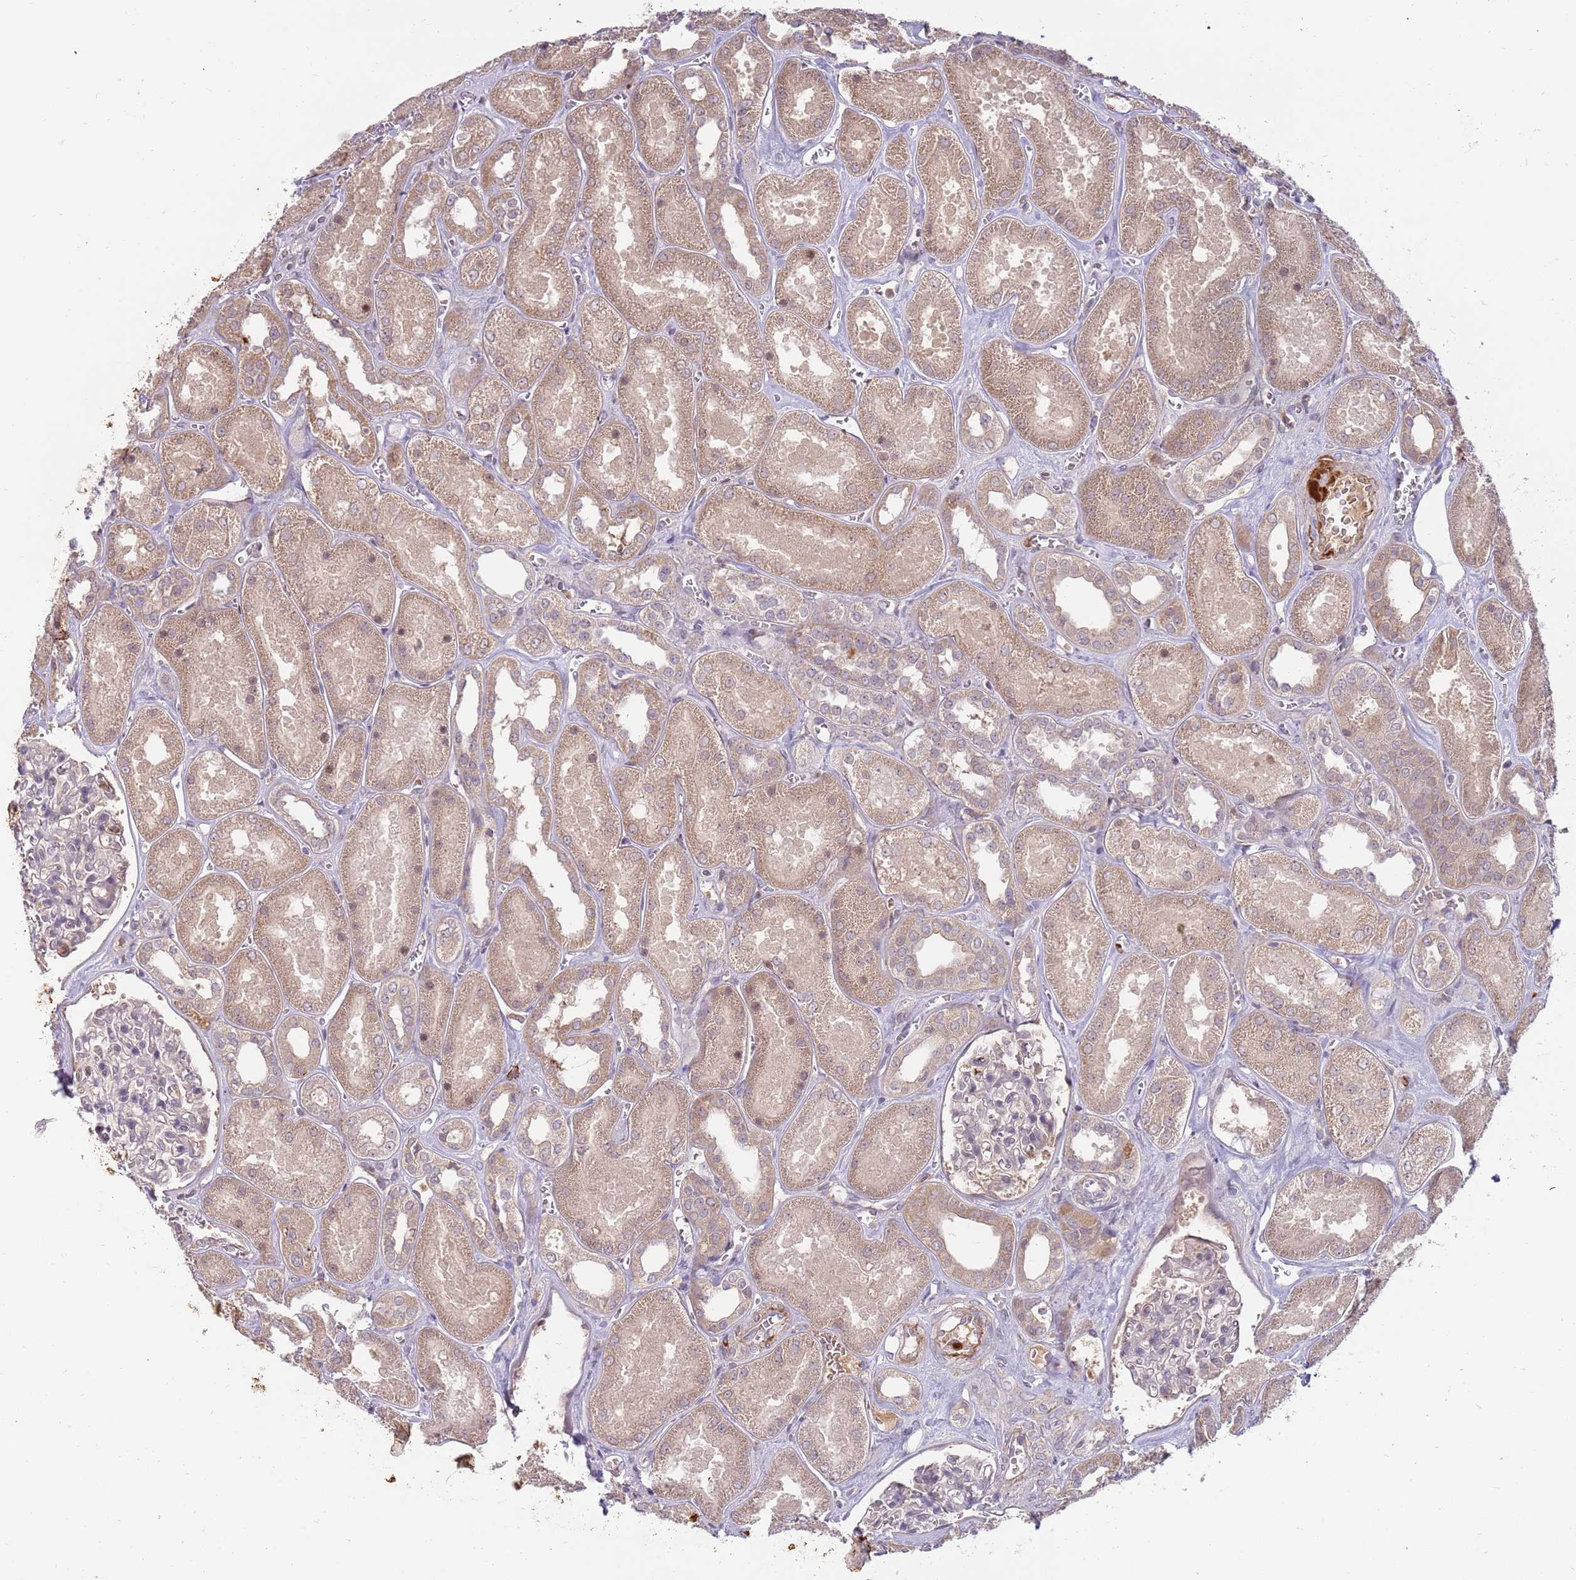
{"staining": {"intensity": "weak", "quantity": "<25%", "location": "cytoplasmic/membranous,nuclear"}, "tissue": "kidney", "cell_type": "Cells in glomeruli", "image_type": "normal", "snomed": [{"axis": "morphology", "description": "Normal tissue, NOS"}, {"axis": "morphology", "description": "Adenocarcinoma, NOS"}, {"axis": "topography", "description": "Kidney"}], "caption": "The immunohistochemistry (IHC) photomicrograph has no significant staining in cells in glomeruli of kidney.", "gene": "NBPF4", "patient": {"sex": "female", "age": 68}}